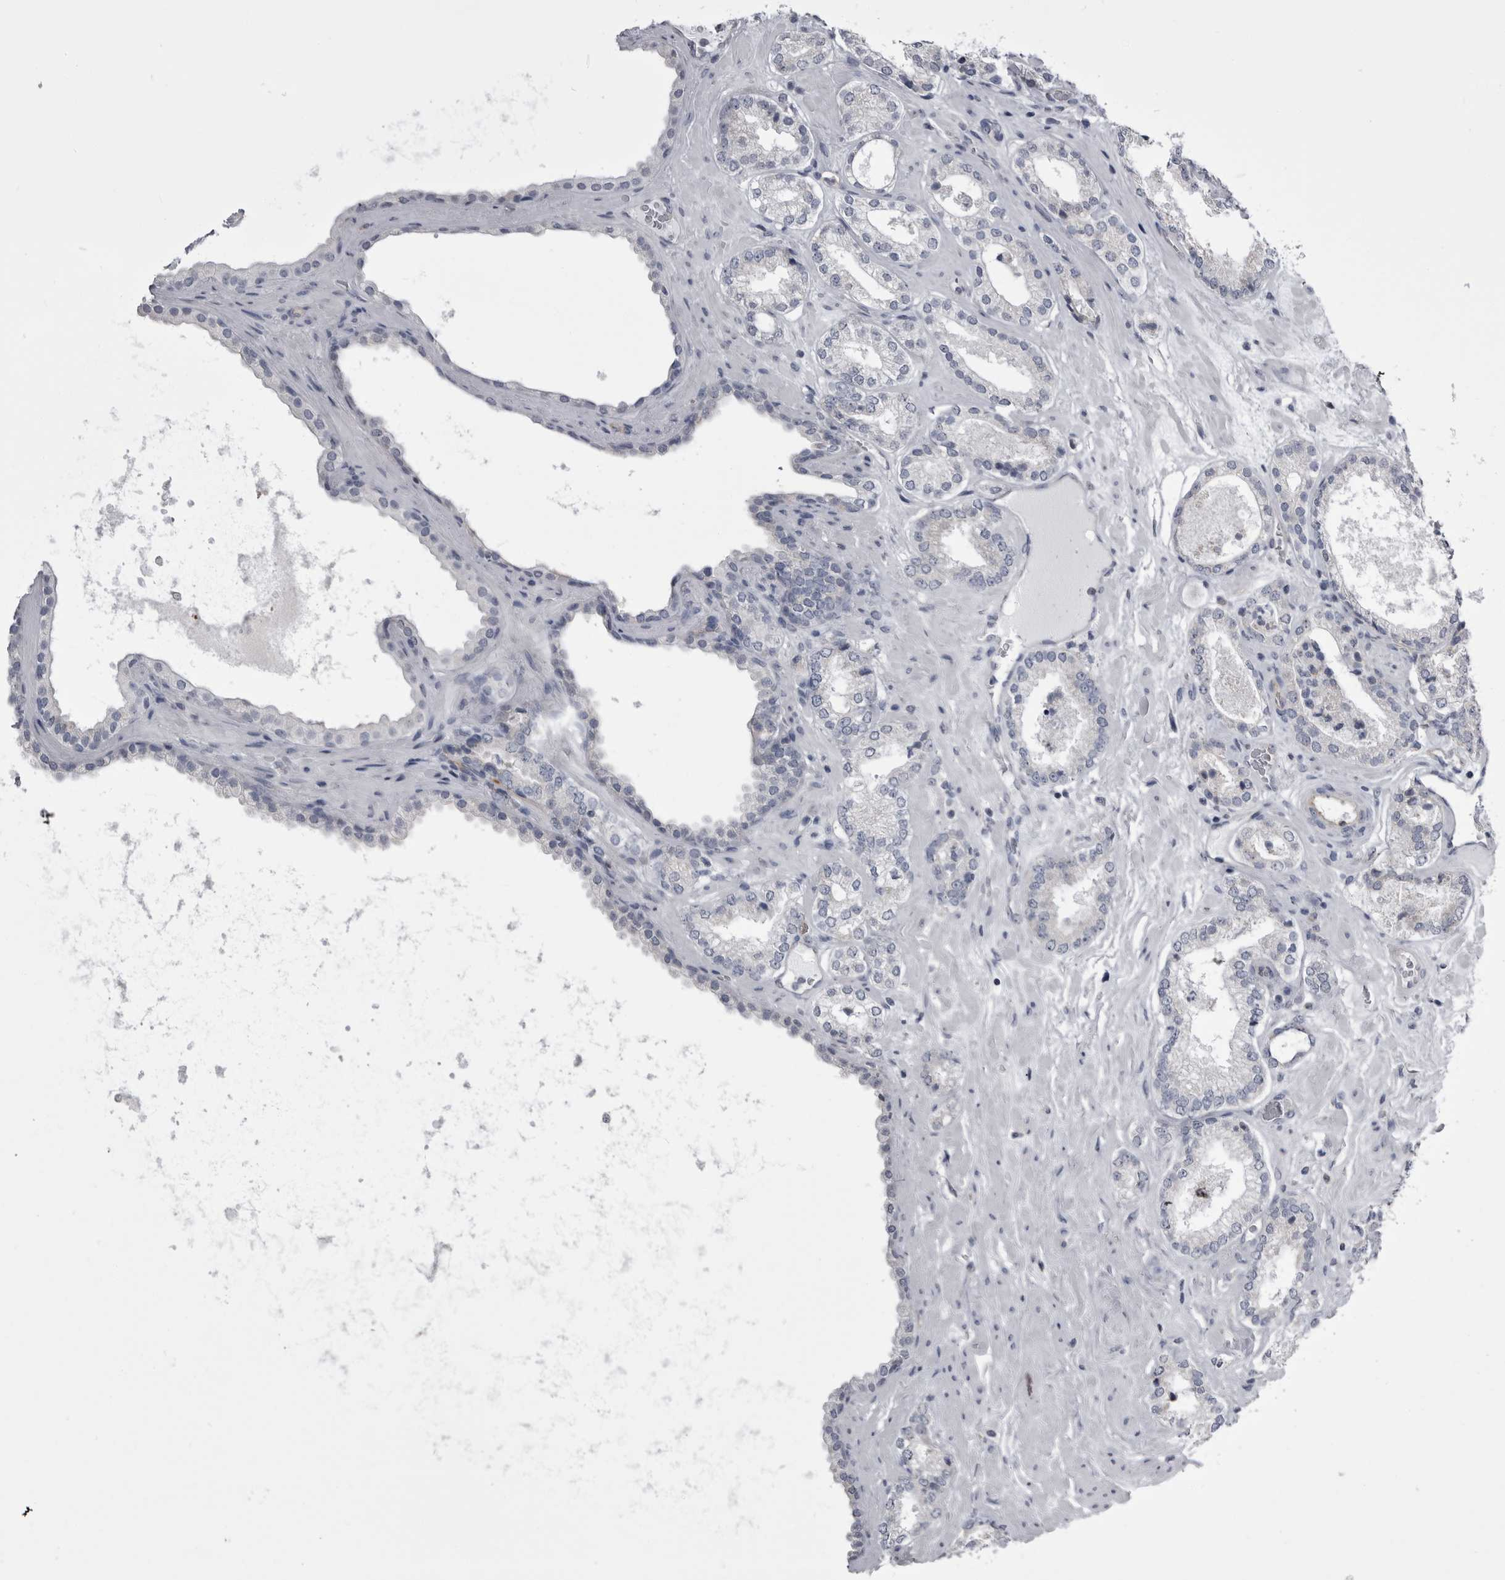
{"staining": {"intensity": "negative", "quantity": "none", "location": "none"}, "tissue": "prostate cancer", "cell_type": "Tumor cells", "image_type": "cancer", "snomed": [{"axis": "morphology", "description": "Adenocarcinoma, Low grade"}, {"axis": "topography", "description": "Prostate"}], "caption": "Low-grade adenocarcinoma (prostate) was stained to show a protein in brown. There is no significant staining in tumor cells.", "gene": "OPLAH", "patient": {"sex": "male", "age": 62}}